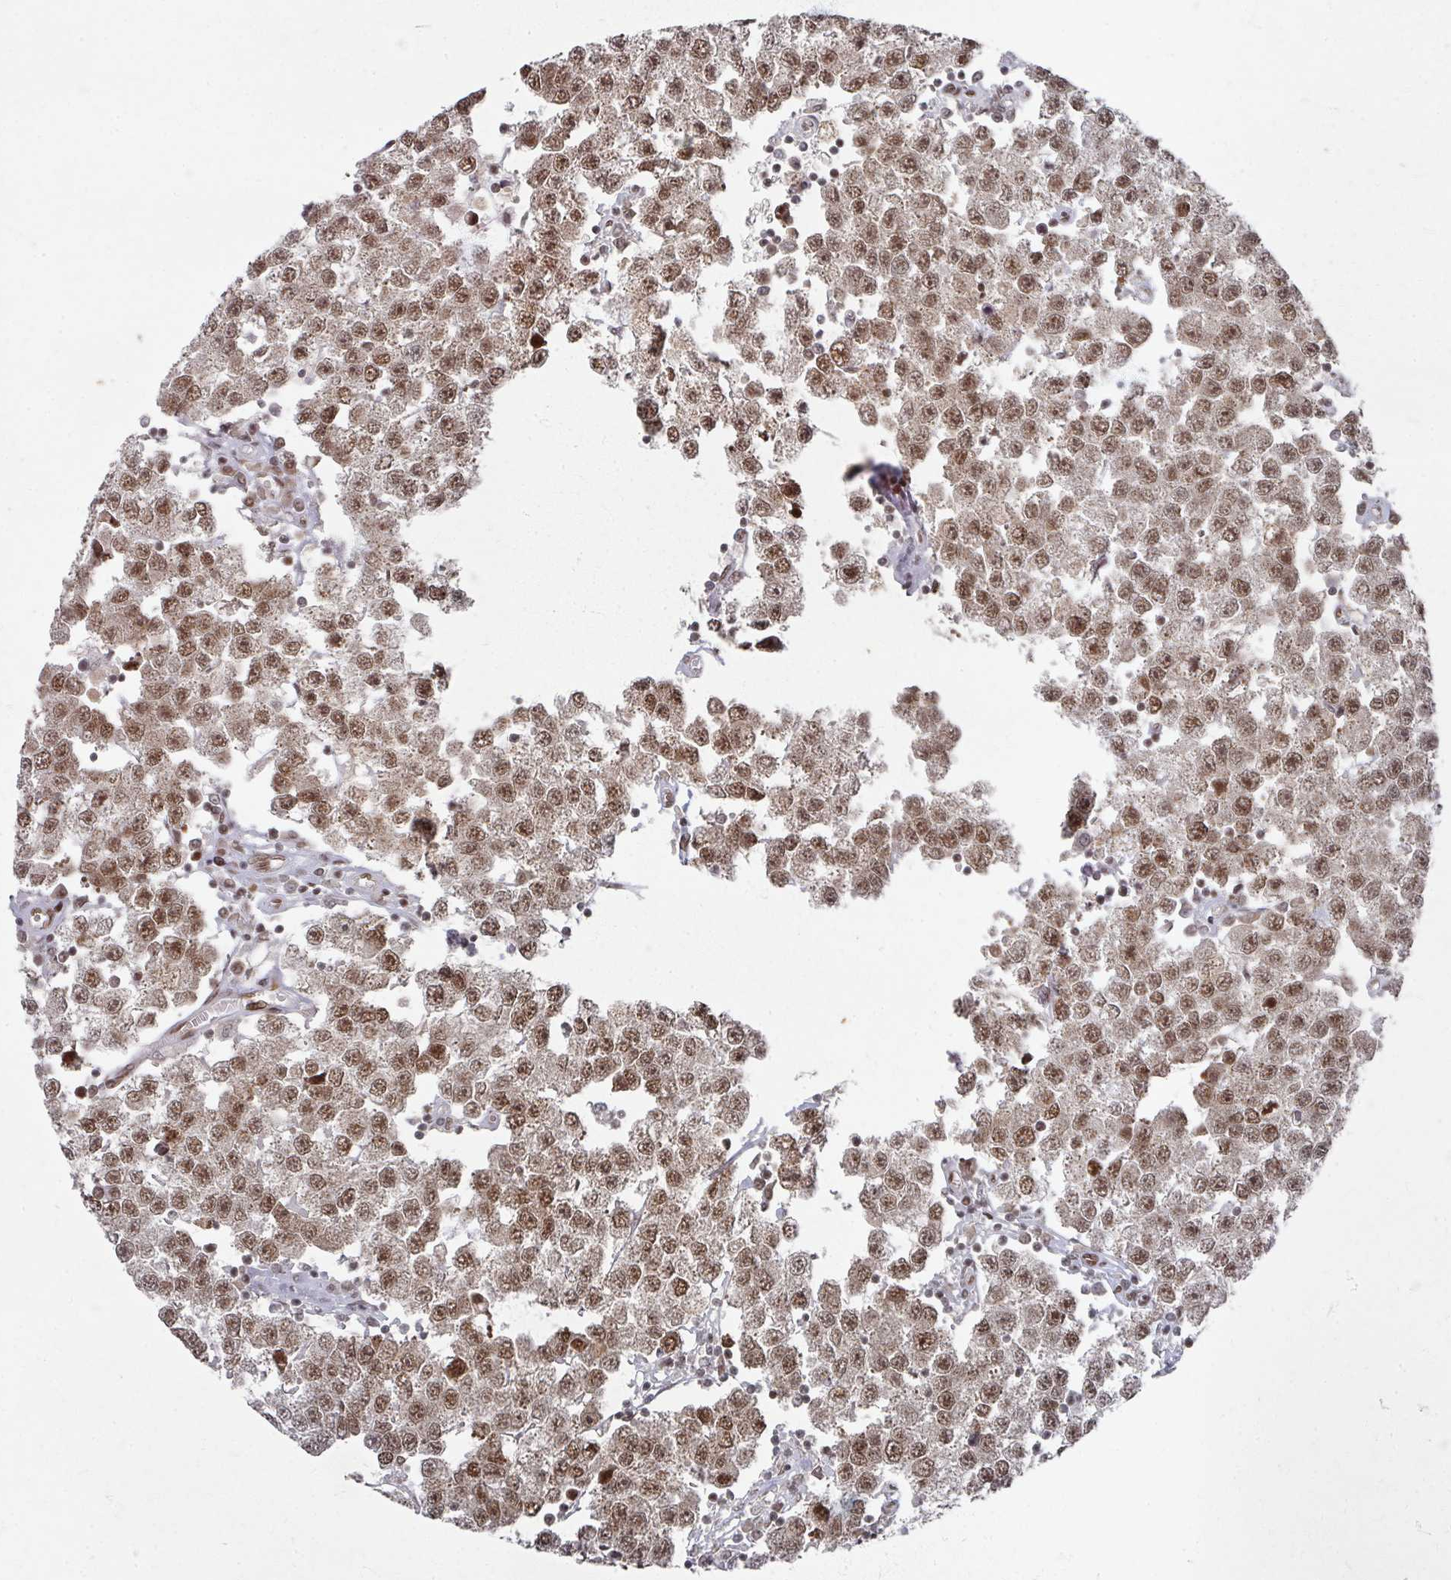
{"staining": {"intensity": "moderate", "quantity": ">75%", "location": "nuclear"}, "tissue": "testis cancer", "cell_type": "Tumor cells", "image_type": "cancer", "snomed": [{"axis": "morphology", "description": "Seminoma, NOS"}, {"axis": "topography", "description": "Testis"}], "caption": "DAB (3,3'-diaminobenzidine) immunohistochemical staining of human testis cancer (seminoma) demonstrates moderate nuclear protein staining in about >75% of tumor cells.", "gene": "PSKH1", "patient": {"sex": "male", "age": 34}}